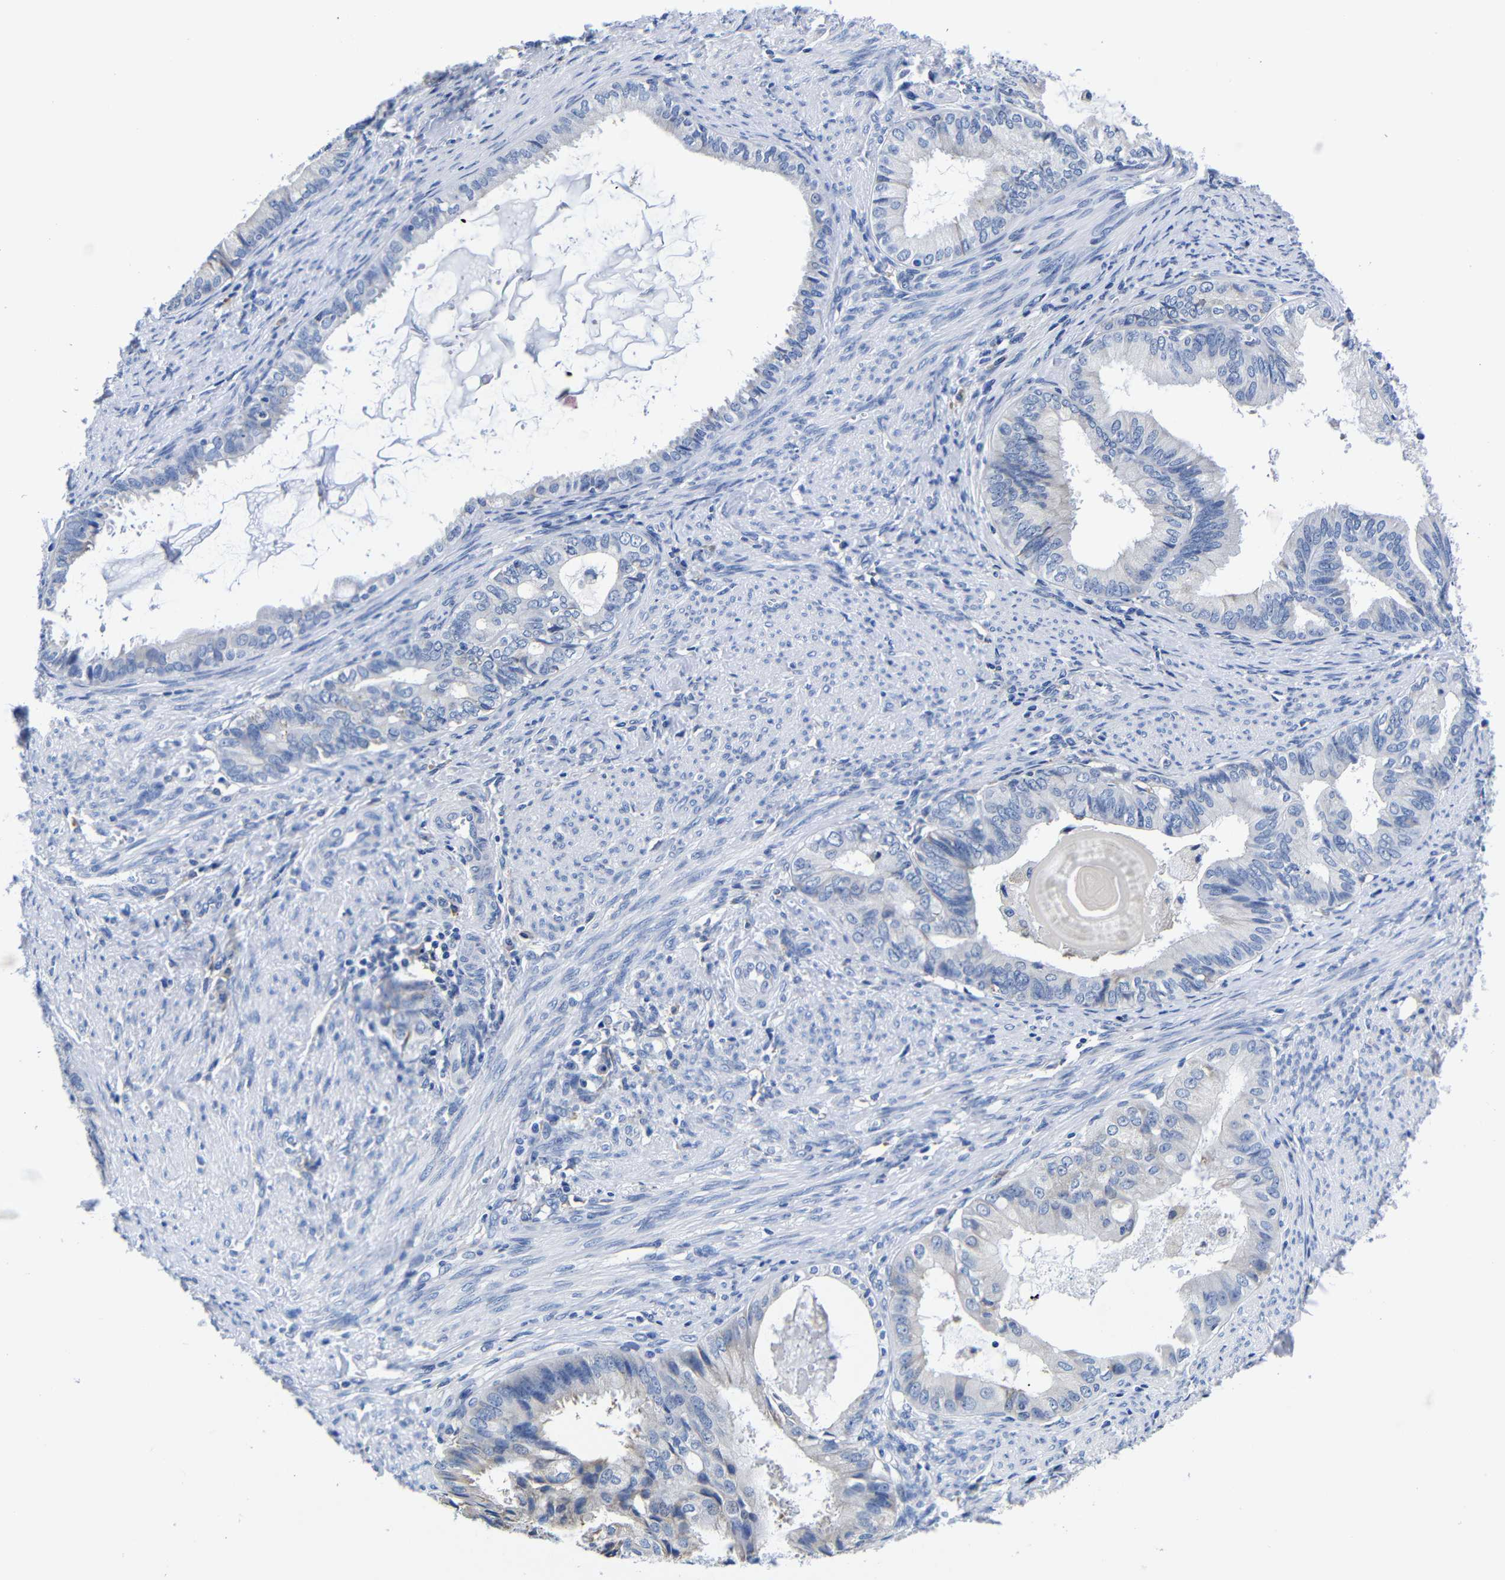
{"staining": {"intensity": "weak", "quantity": "<25%", "location": "cytoplasmic/membranous"}, "tissue": "endometrial cancer", "cell_type": "Tumor cells", "image_type": "cancer", "snomed": [{"axis": "morphology", "description": "Adenocarcinoma, NOS"}, {"axis": "topography", "description": "Endometrium"}], "caption": "A high-resolution photomicrograph shows IHC staining of endometrial cancer (adenocarcinoma), which shows no significant positivity in tumor cells.", "gene": "CLEC4G", "patient": {"sex": "female", "age": 86}}